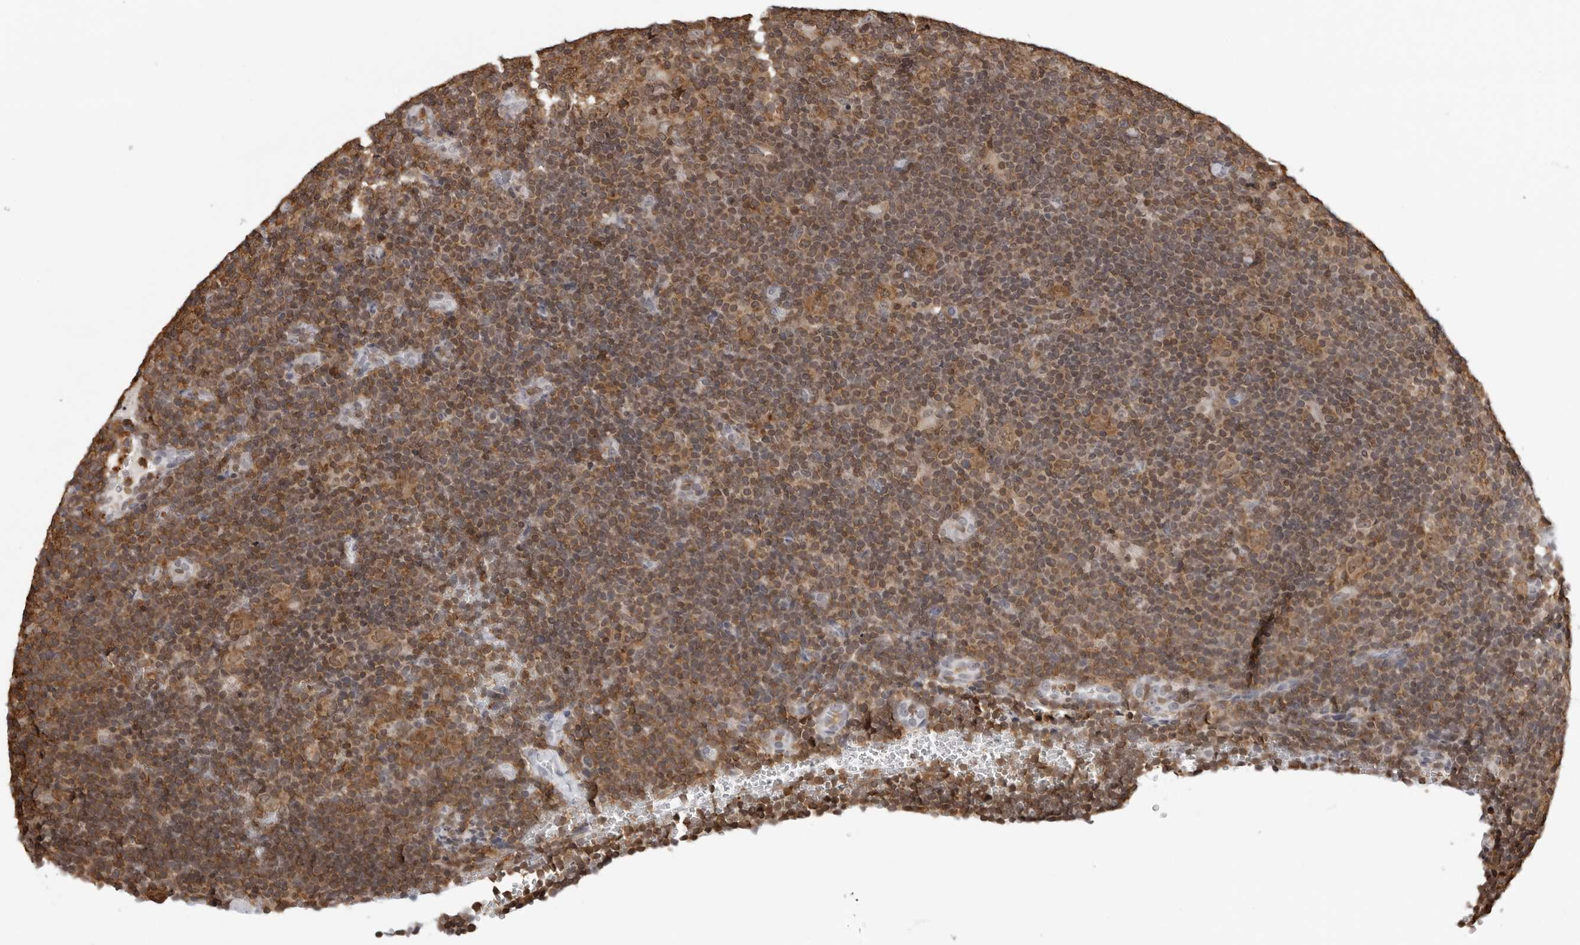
{"staining": {"intensity": "negative", "quantity": "none", "location": "none"}, "tissue": "lymphoma", "cell_type": "Tumor cells", "image_type": "cancer", "snomed": [{"axis": "morphology", "description": "Hodgkin's disease, NOS"}, {"axis": "topography", "description": "Lymph node"}], "caption": "DAB (3,3'-diaminobenzidine) immunohistochemical staining of lymphoma demonstrates no significant expression in tumor cells.", "gene": "HSPH1", "patient": {"sex": "female", "age": 57}}